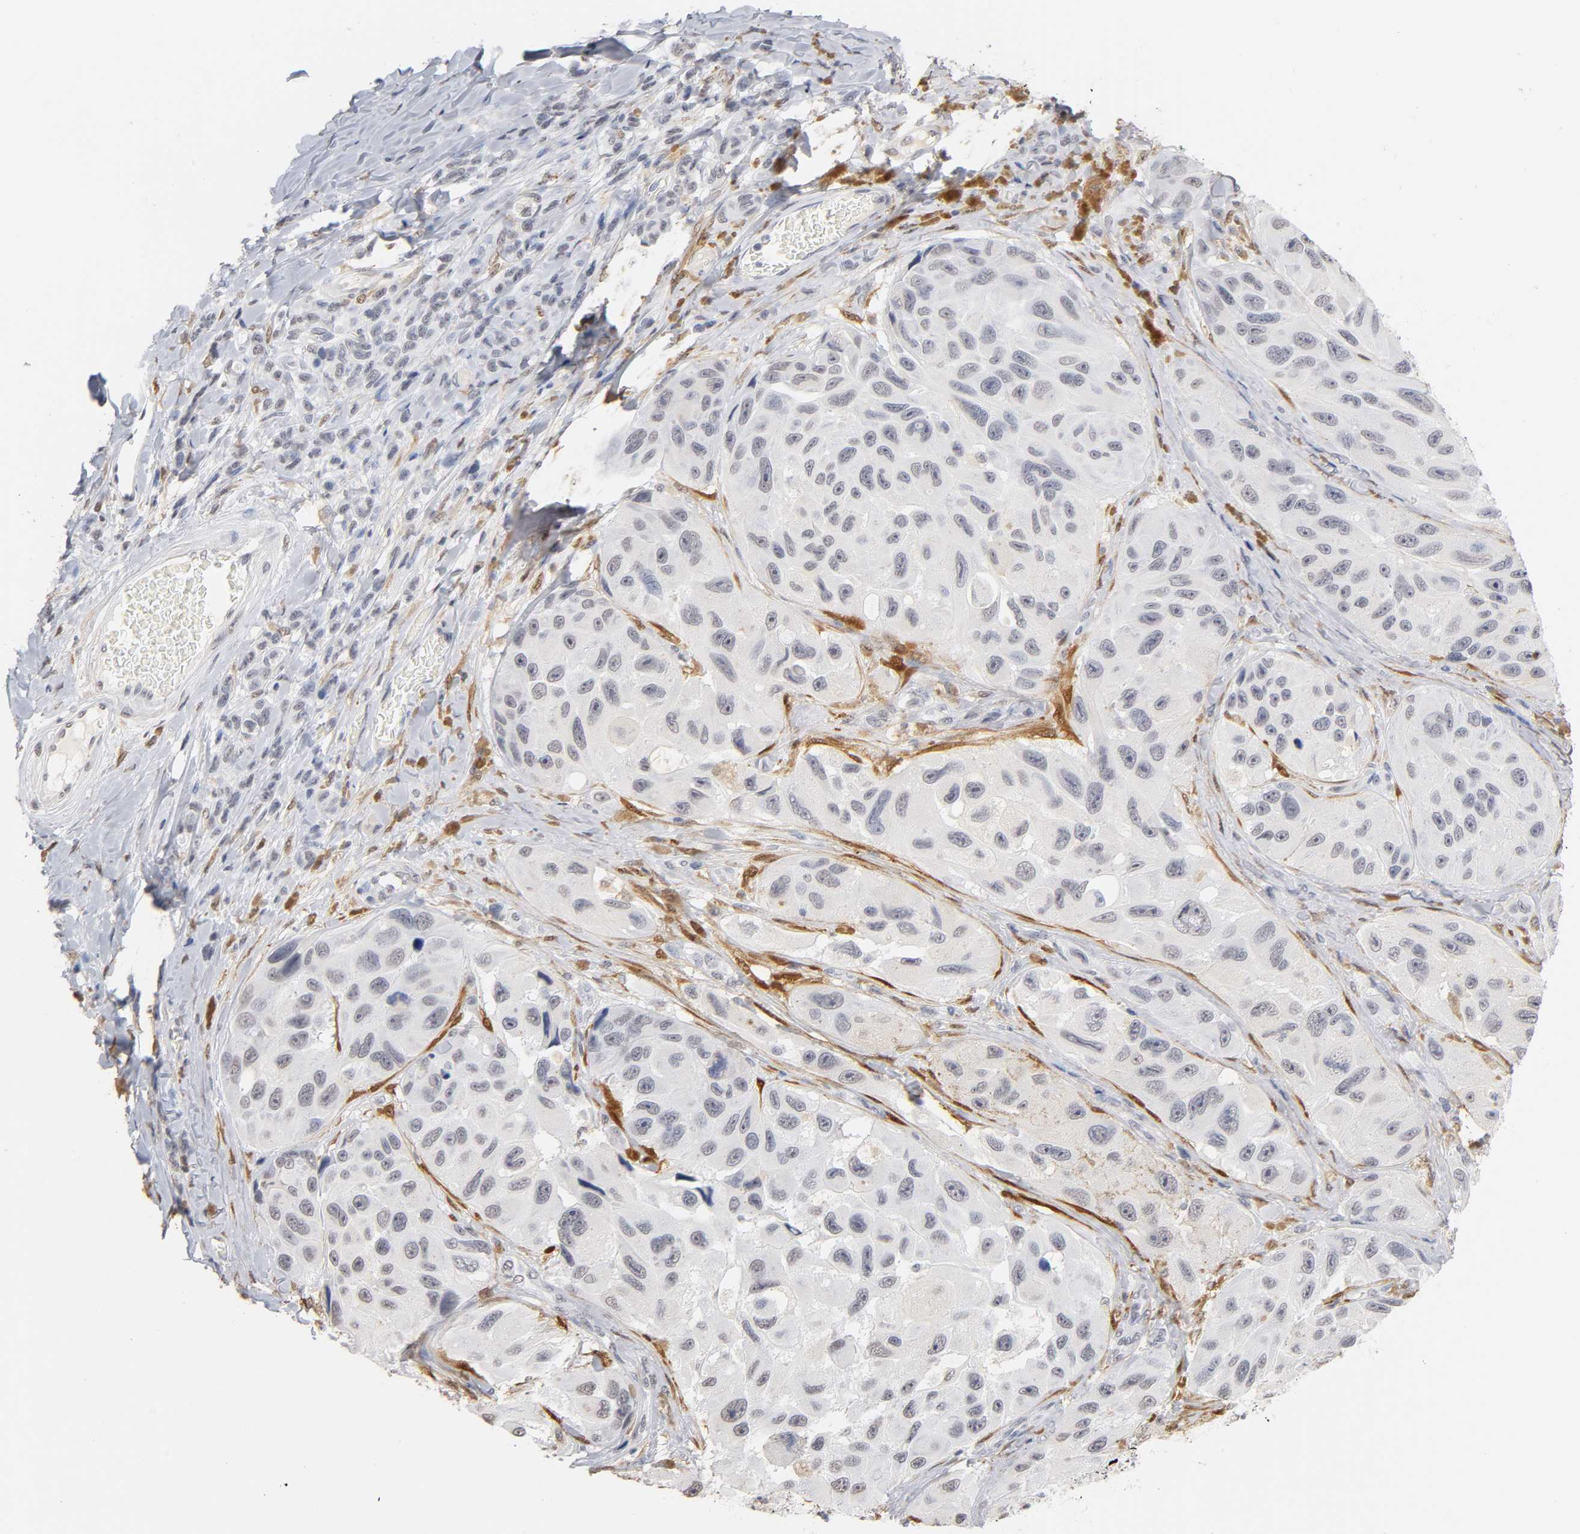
{"staining": {"intensity": "negative", "quantity": "none", "location": "none"}, "tissue": "melanoma", "cell_type": "Tumor cells", "image_type": "cancer", "snomed": [{"axis": "morphology", "description": "Malignant melanoma, NOS"}, {"axis": "topography", "description": "Skin"}], "caption": "Tumor cells show no significant protein expression in malignant melanoma.", "gene": "CRABP2", "patient": {"sex": "female", "age": 73}}